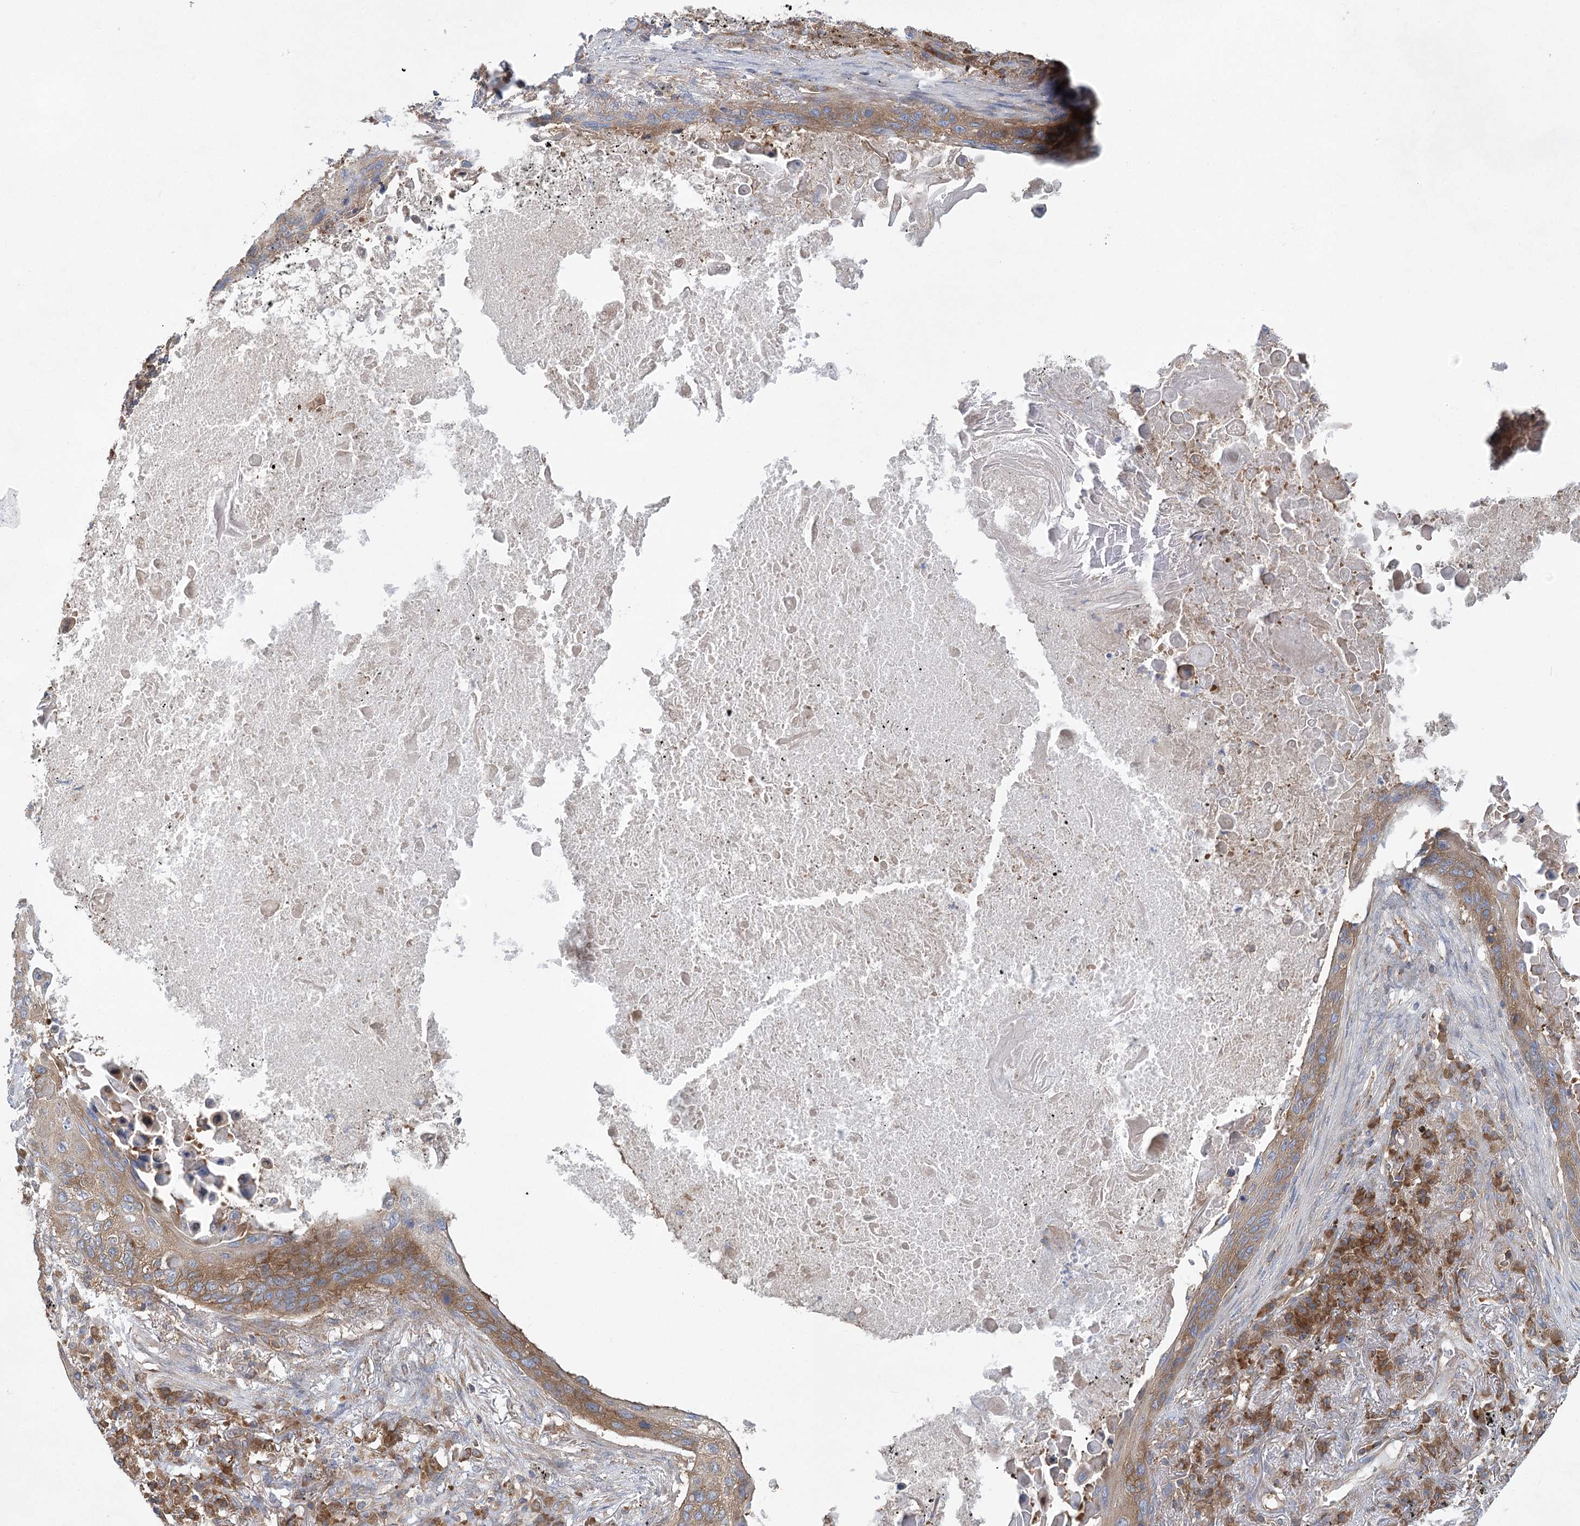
{"staining": {"intensity": "moderate", "quantity": ">75%", "location": "cytoplasmic/membranous"}, "tissue": "lung cancer", "cell_type": "Tumor cells", "image_type": "cancer", "snomed": [{"axis": "morphology", "description": "Squamous cell carcinoma, NOS"}, {"axis": "topography", "description": "Lung"}], "caption": "DAB (3,3'-diaminobenzidine) immunohistochemical staining of lung squamous cell carcinoma shows moderate cytoplasmic/membranous protein expression in approximately >75% of tumor cells. Immunohistochemistry stains the protein of interest in brown and the nuclei are stained blue.", "gene": "EIF3A", "patient": {"sex": "female", "age": 63}}